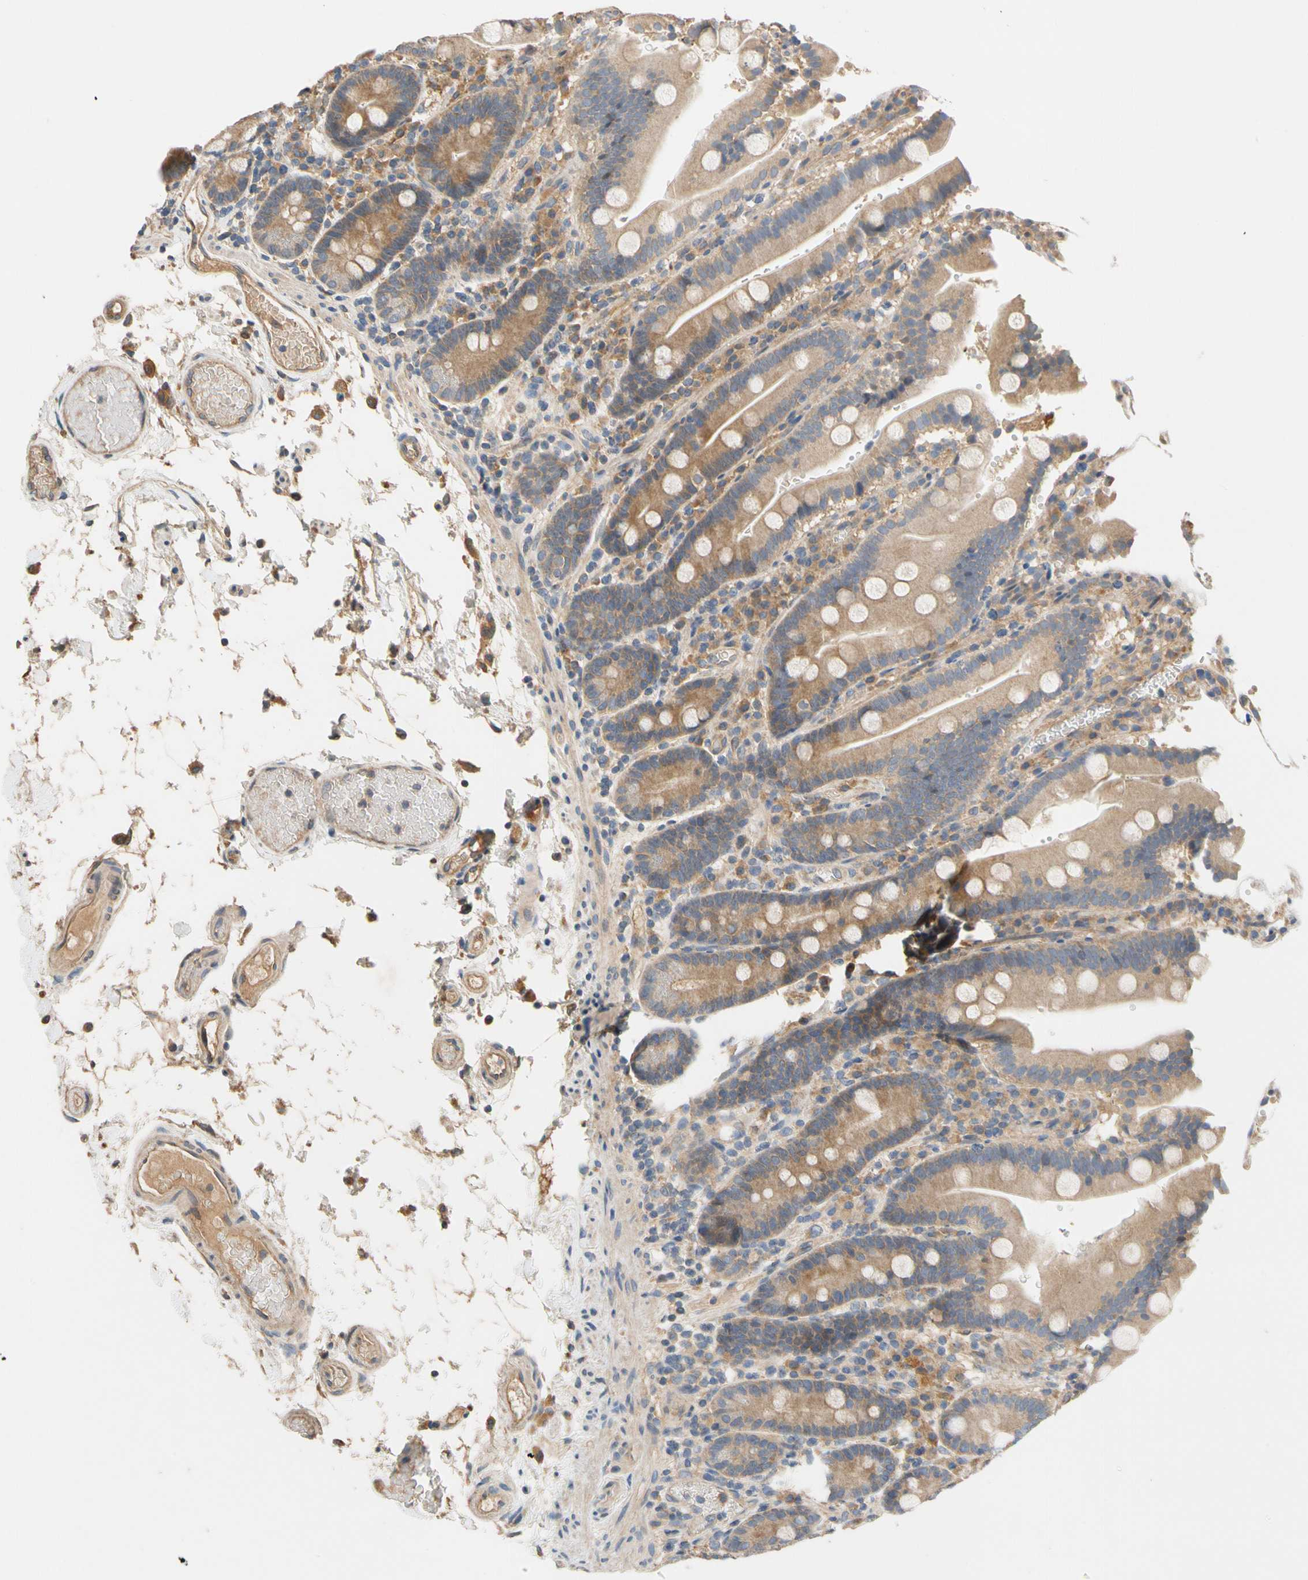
{"staining": {"intensity": "moderate", "quantity": ">75%", "location": "cytoplasmic/membranous"}, "tissue": "duodenum", "cell_type": "Glandular cells", "image_type": "normal", "snomed": [{"axis": "morphology", "description": "Normal tissue, NOS"}, {"axis": "topography", "description": "Small intestine, NOS"}], "caption": "A high-resolution image shows immunohistochemistry (IHC) staining of unremarkable duodenum, which demonstrates moderate cytoplasmic/membranous positivity in approximately >75% of glandular cells. (DAB = brown stain, brightfield microscopy at high magnification).", "gene": "USP12", "patient": {"sex": "female", "age": 71}}